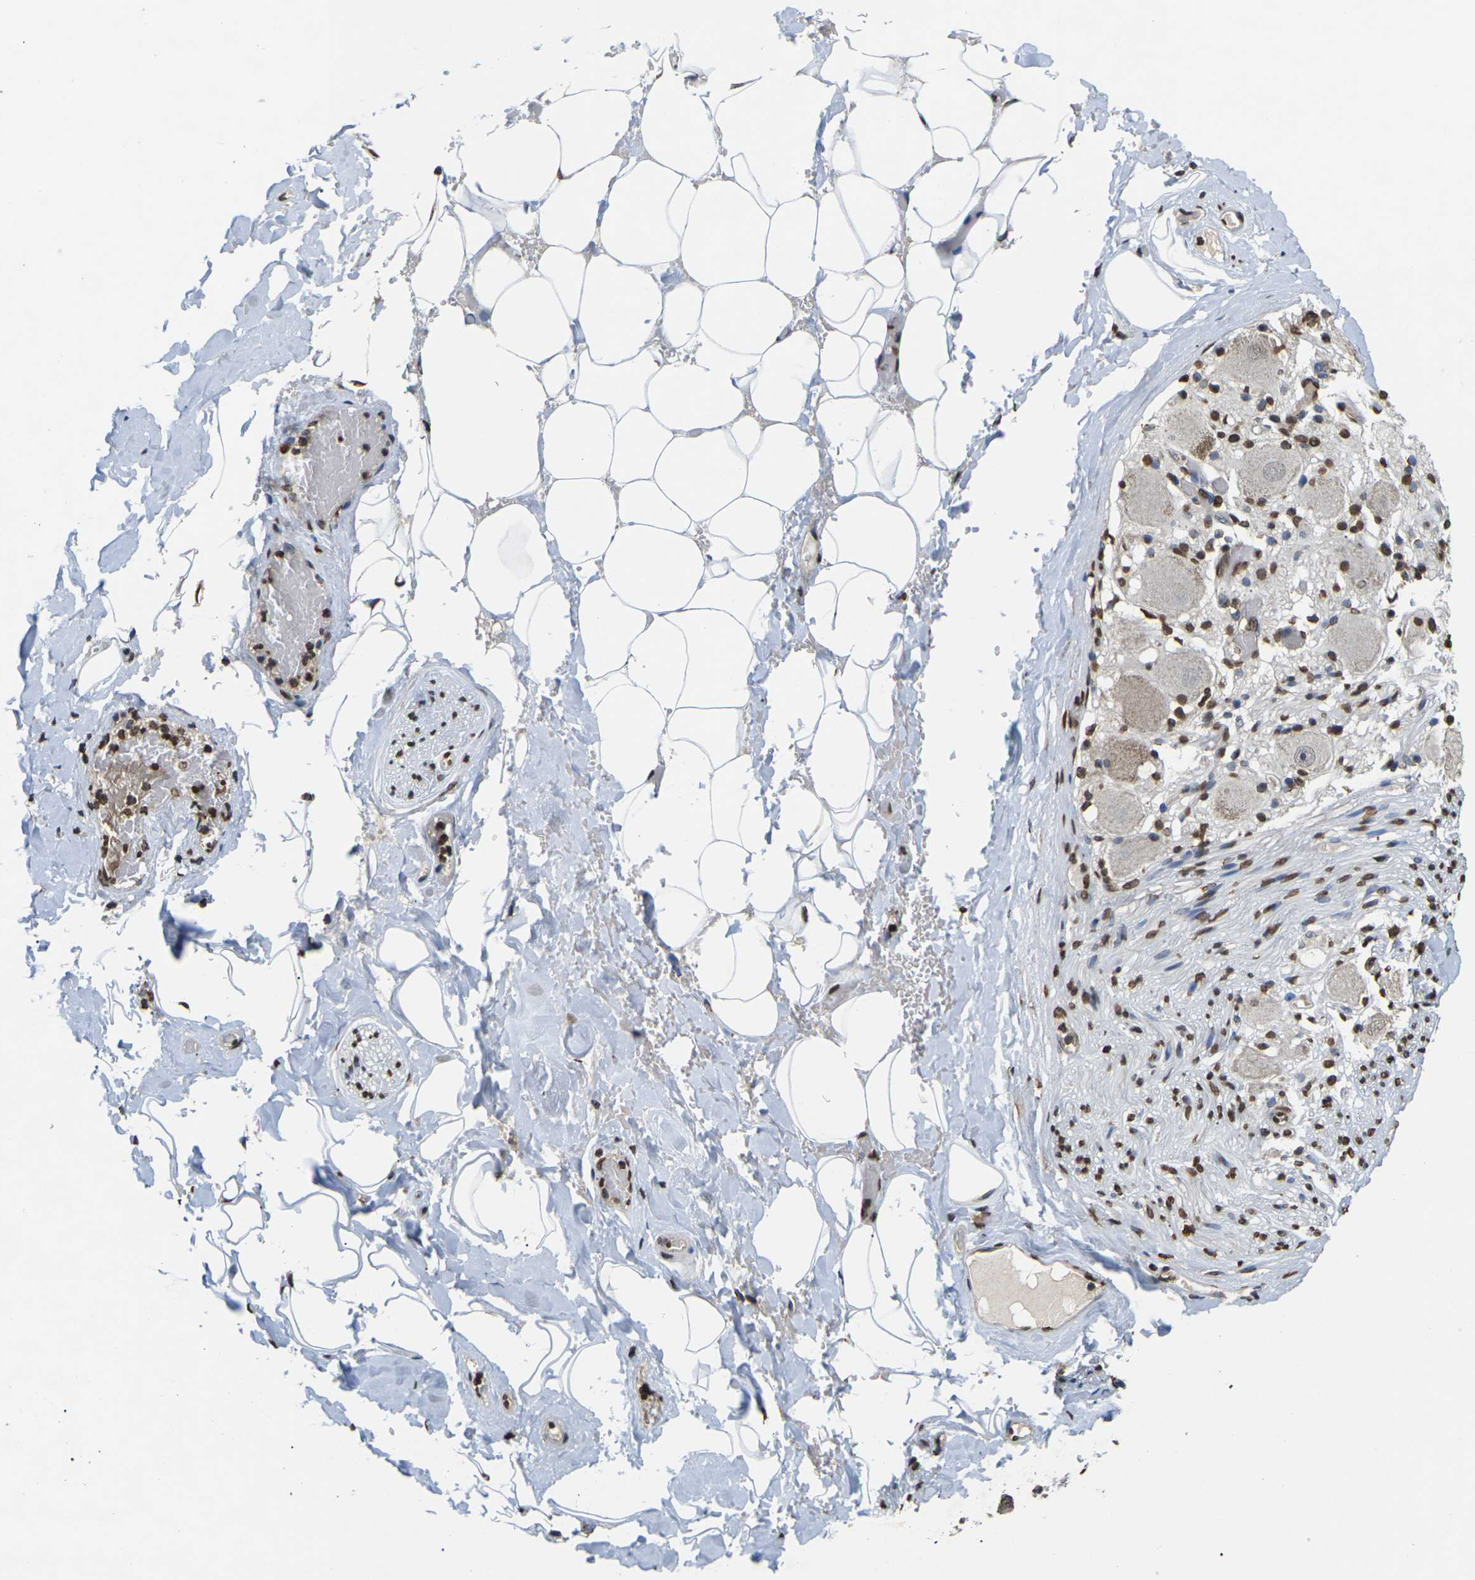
{"staining": {"intensity": "negative", "quantity": "none", "location": "none"}, "tissue": "adipose tissue", "cell_type": "Adipocytes", "image_type": "normal", "snomed": [{"axis": "morphology", "description": "Normal tissue, NOS"}, {"axis": "topography", "description": "Peripheral nerve tissue"}], "caption": "High power microscopy histopathology image of an immunohistochemistry (IHC) micrograph of benign adipose tissue, revealing no significant positivity in adipocytes.", "gene": "EMSY", "patient": {"sex": "male", "age": 70}}